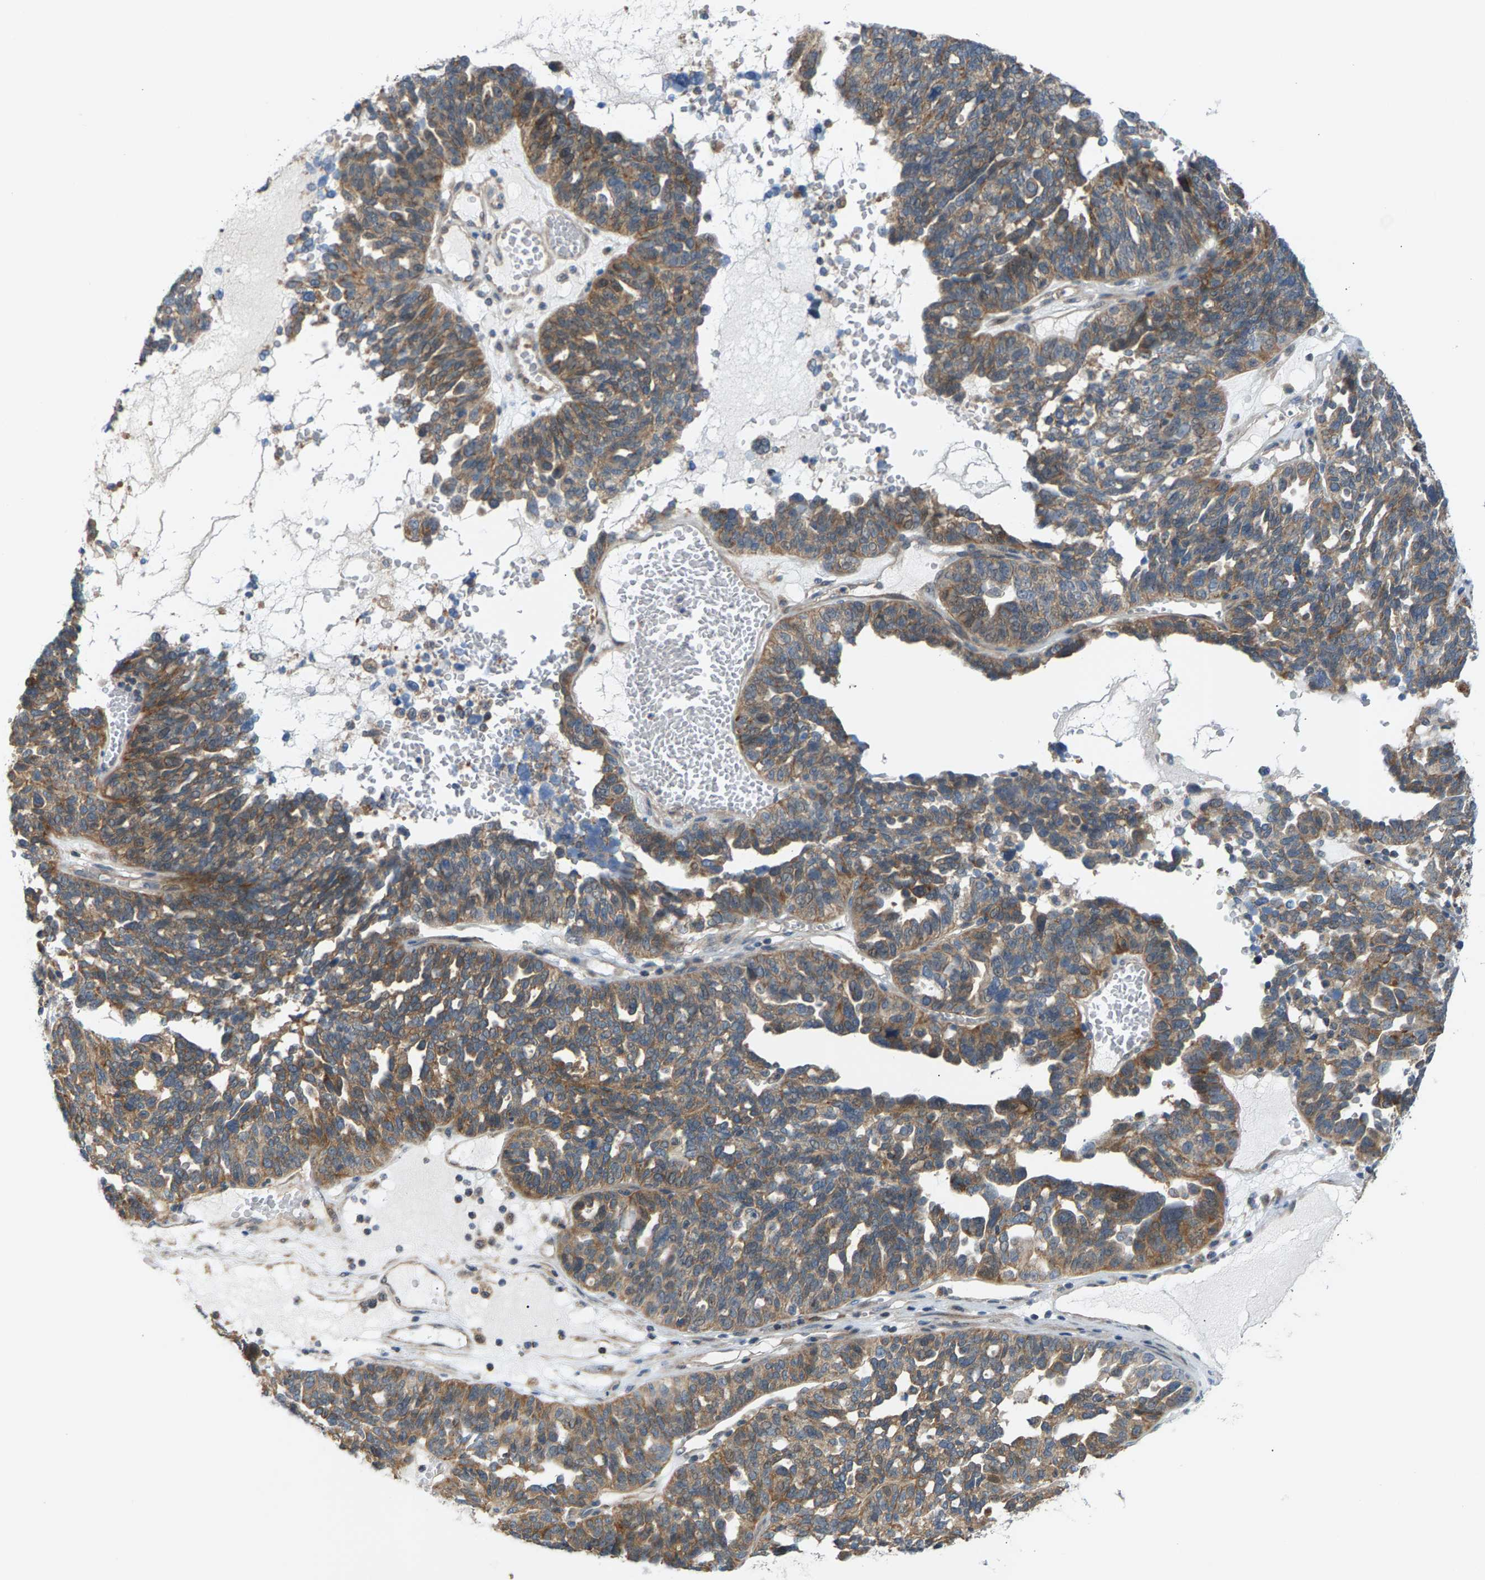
{"staining": {"intensity": "moderate", "quantity": ">75%", "location": "cytoplasmic/membranous"}, "tissue": "ovarian cancer", "cell_type": "Tumor cells", "image_type": "cancer", "snomed": [{"axis": "morphology", "description": "Cystadenocarcinoma, serous, NOS"}, {"axis": "topography", "description": "Ovary"}], "caption": "Ovarian cancer (serous cystadenocarcinoma) tissue displays moderate cytoplasmic/membranous expression in about >75% of tumor cells, visualized by immunohistochemistry. (brown staining indicates protein expression, while blue staining denotes nuclei).", "gene": "PDCL", "patient": {"sex": "female", "age": 59}}